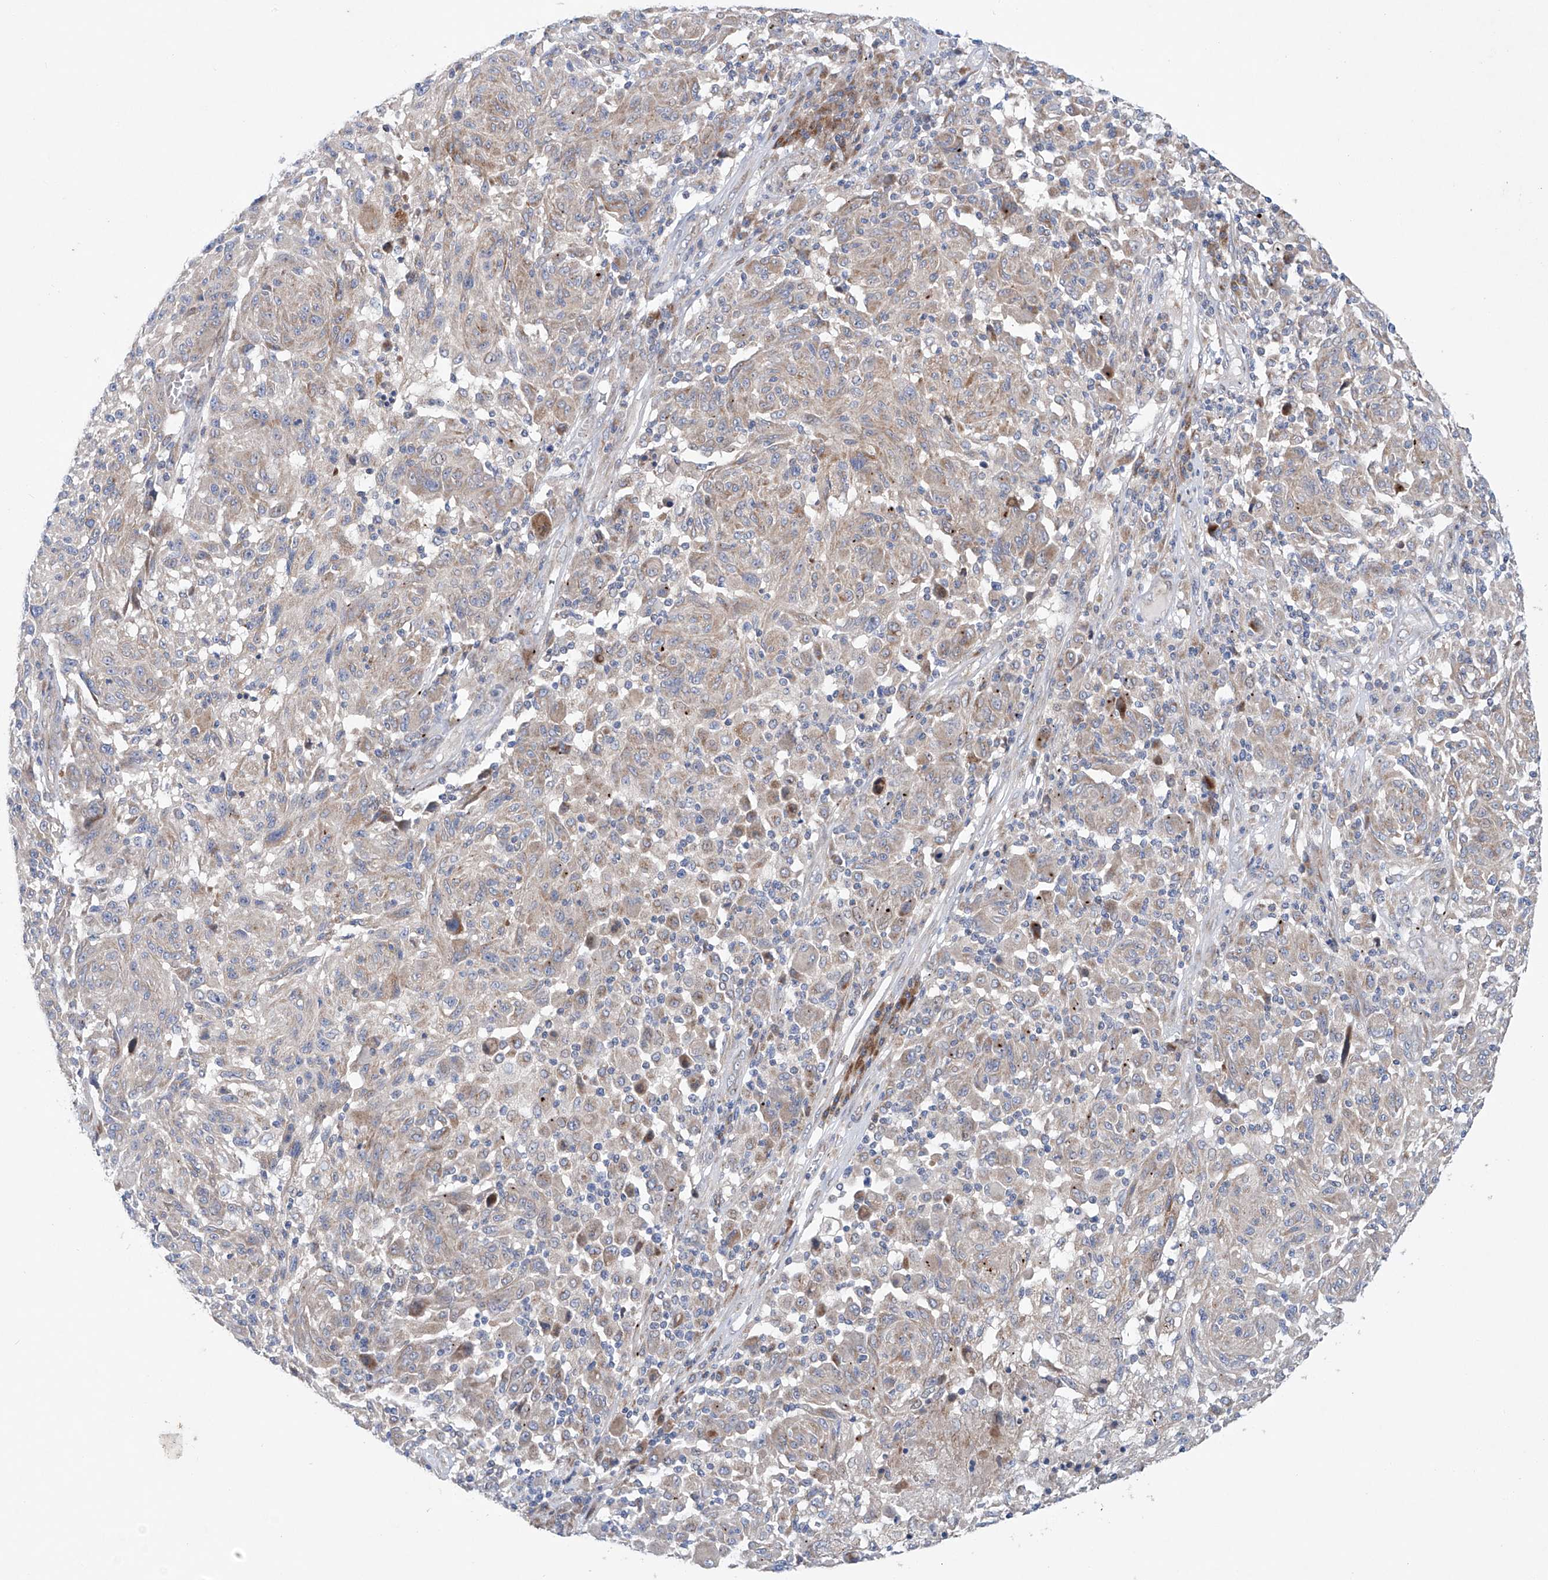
{"staining": {"intensity": "weak", "quantity": "<25%", "location": "cytoplasmic/membranous"}, "tissue": "melanoma", "cell_type": "Tumor cells", "image_type": "cancer", "snomed": [{"axis": "morphology", "description": "Malignant melanoma, NOS"}, {"axis": "topography", "description": "Skin"}], "caption": "Human malignant melanoma stained for a protein using immunohistochemistry (IHC) reveals no positivity in tumor cells.", "gene": "KLC4", "patient": {"sex": "male", "age": 53}}